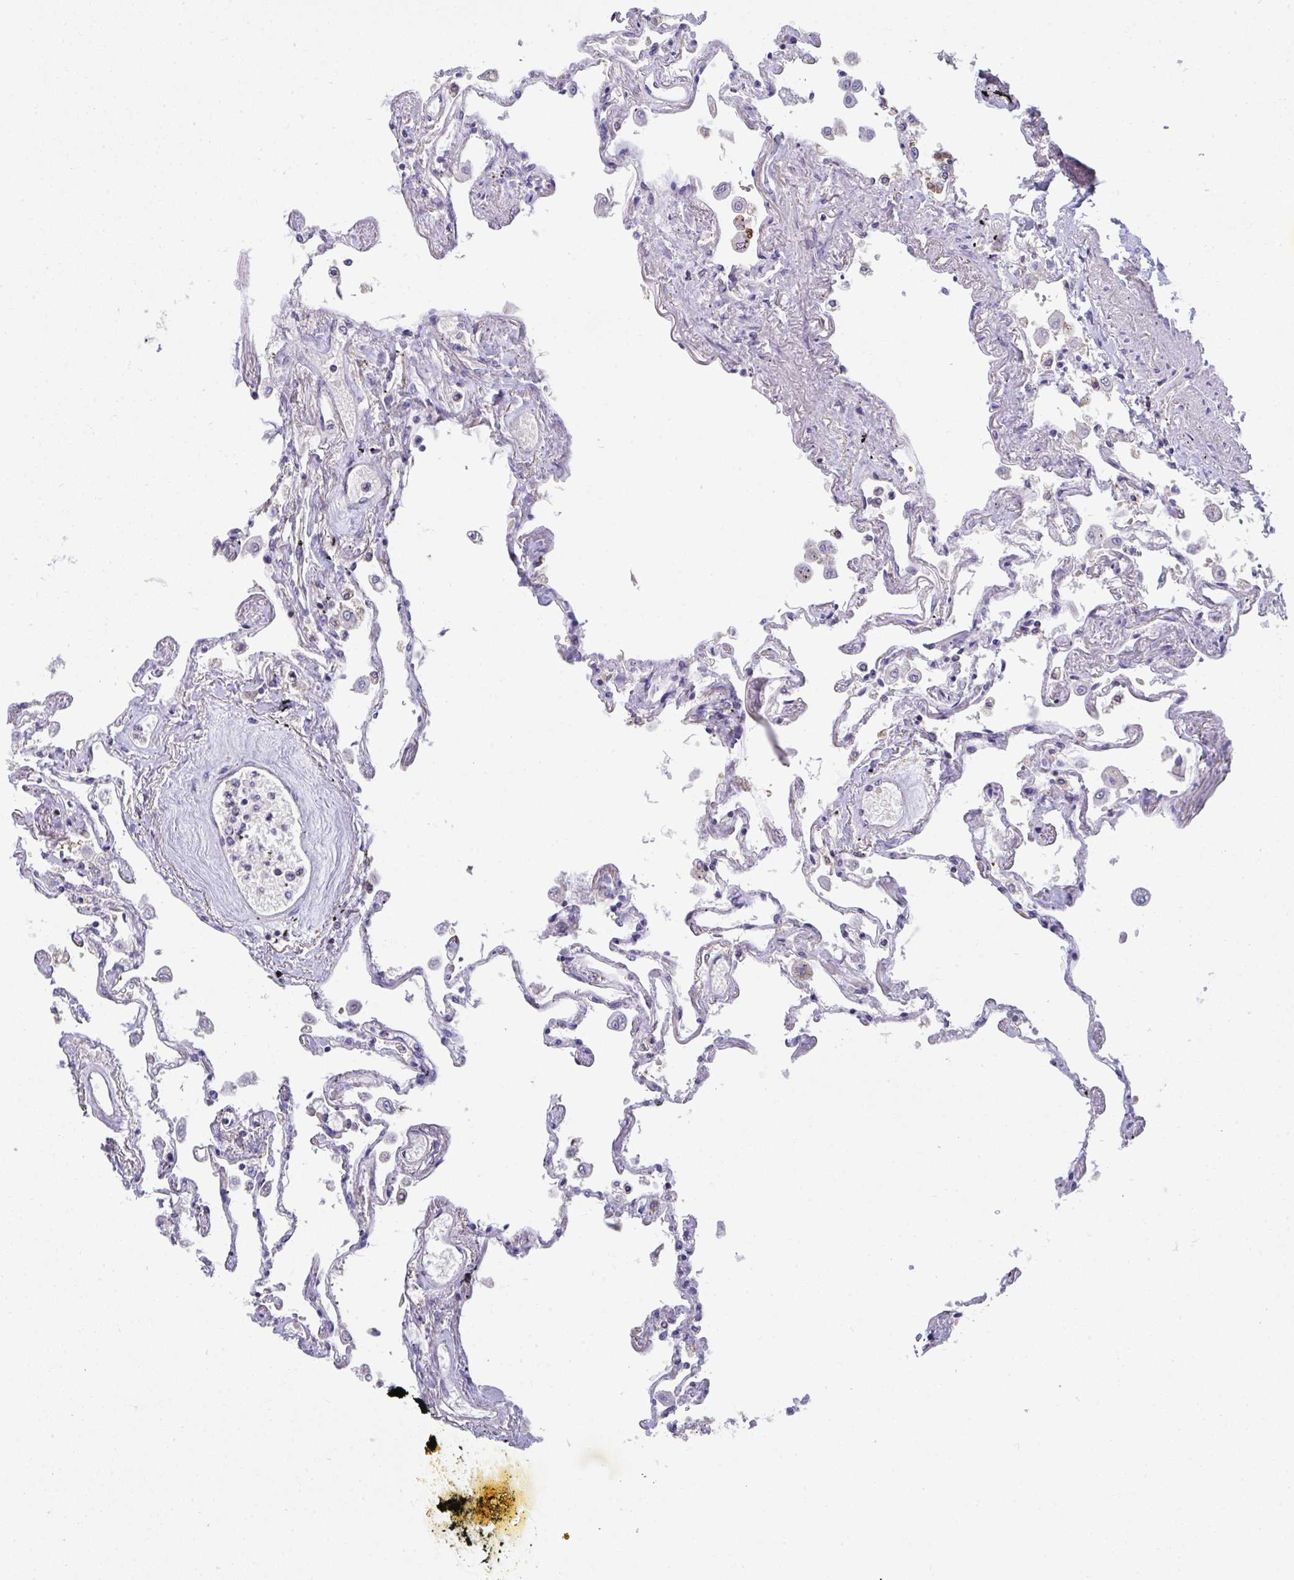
{"staining": {"intensity": "negative", "quantity": "none", "location": "none"}, "tissue": "lung", "cell_type": "Alveolar cells", "image_type": "normal", "snomed": [{"axis": "morphology", "description": "Normal tissue, NOS"}, {"axis": "morphology", "description": "Adenocarcinoma, NOS"}, {"axis": "topography", "description": "Cartilage tissue"}, {"axis": "topography", "description": "Lung"}], "caption": "Immunohistochemistry micrograph of unremarkable human lung stained for a protein (brown), which demonstrates no staining in alveolar cells. The staining is performed using DAB brown chromogen with nuclei counter-stained in using hematoxylin.", "gene": "SENP3", "patient": {"sex": "female", "age": 67}}